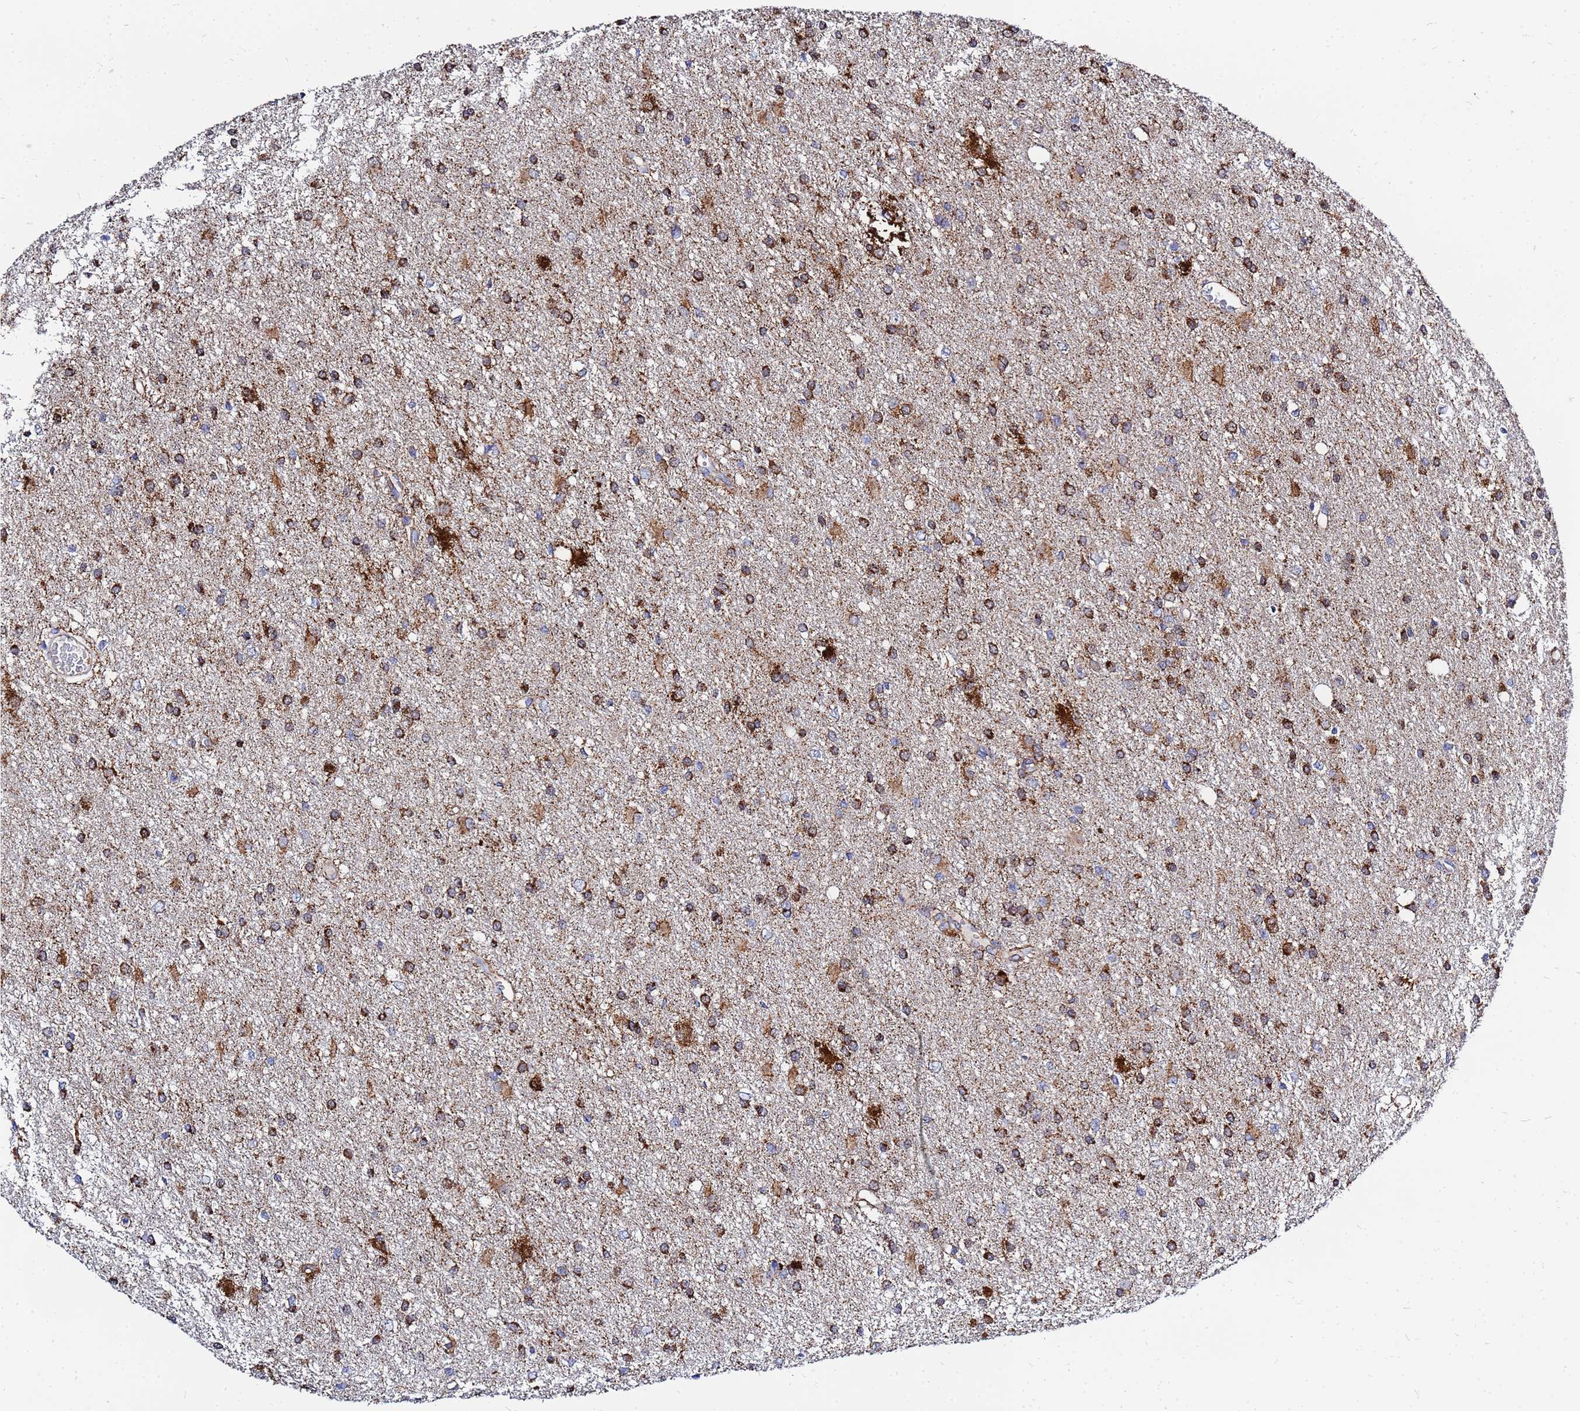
{"staining": {"intensity": "moderate", "quantity": ">75%", "location": "cytoplasmic/membranous"}, "tissue": "glioma", "cell_type": "Tumor cells", "image_type": "cancer", "snomed": [{"axis": "morphology", "description": "Glioma, malignant, High grade"}, {"axis": "topography", "description": "Brain"}], "caption": "High-grade glioma (malignant) tissue displays moderate cytoplasmic/membranous positivity in approximately >75% of tumor cells (brown staining indicates protein expression, while blue staining denotes nuclei).", "gene": "FAHD2A", "patient": {"sex": "female", "age": 50}}